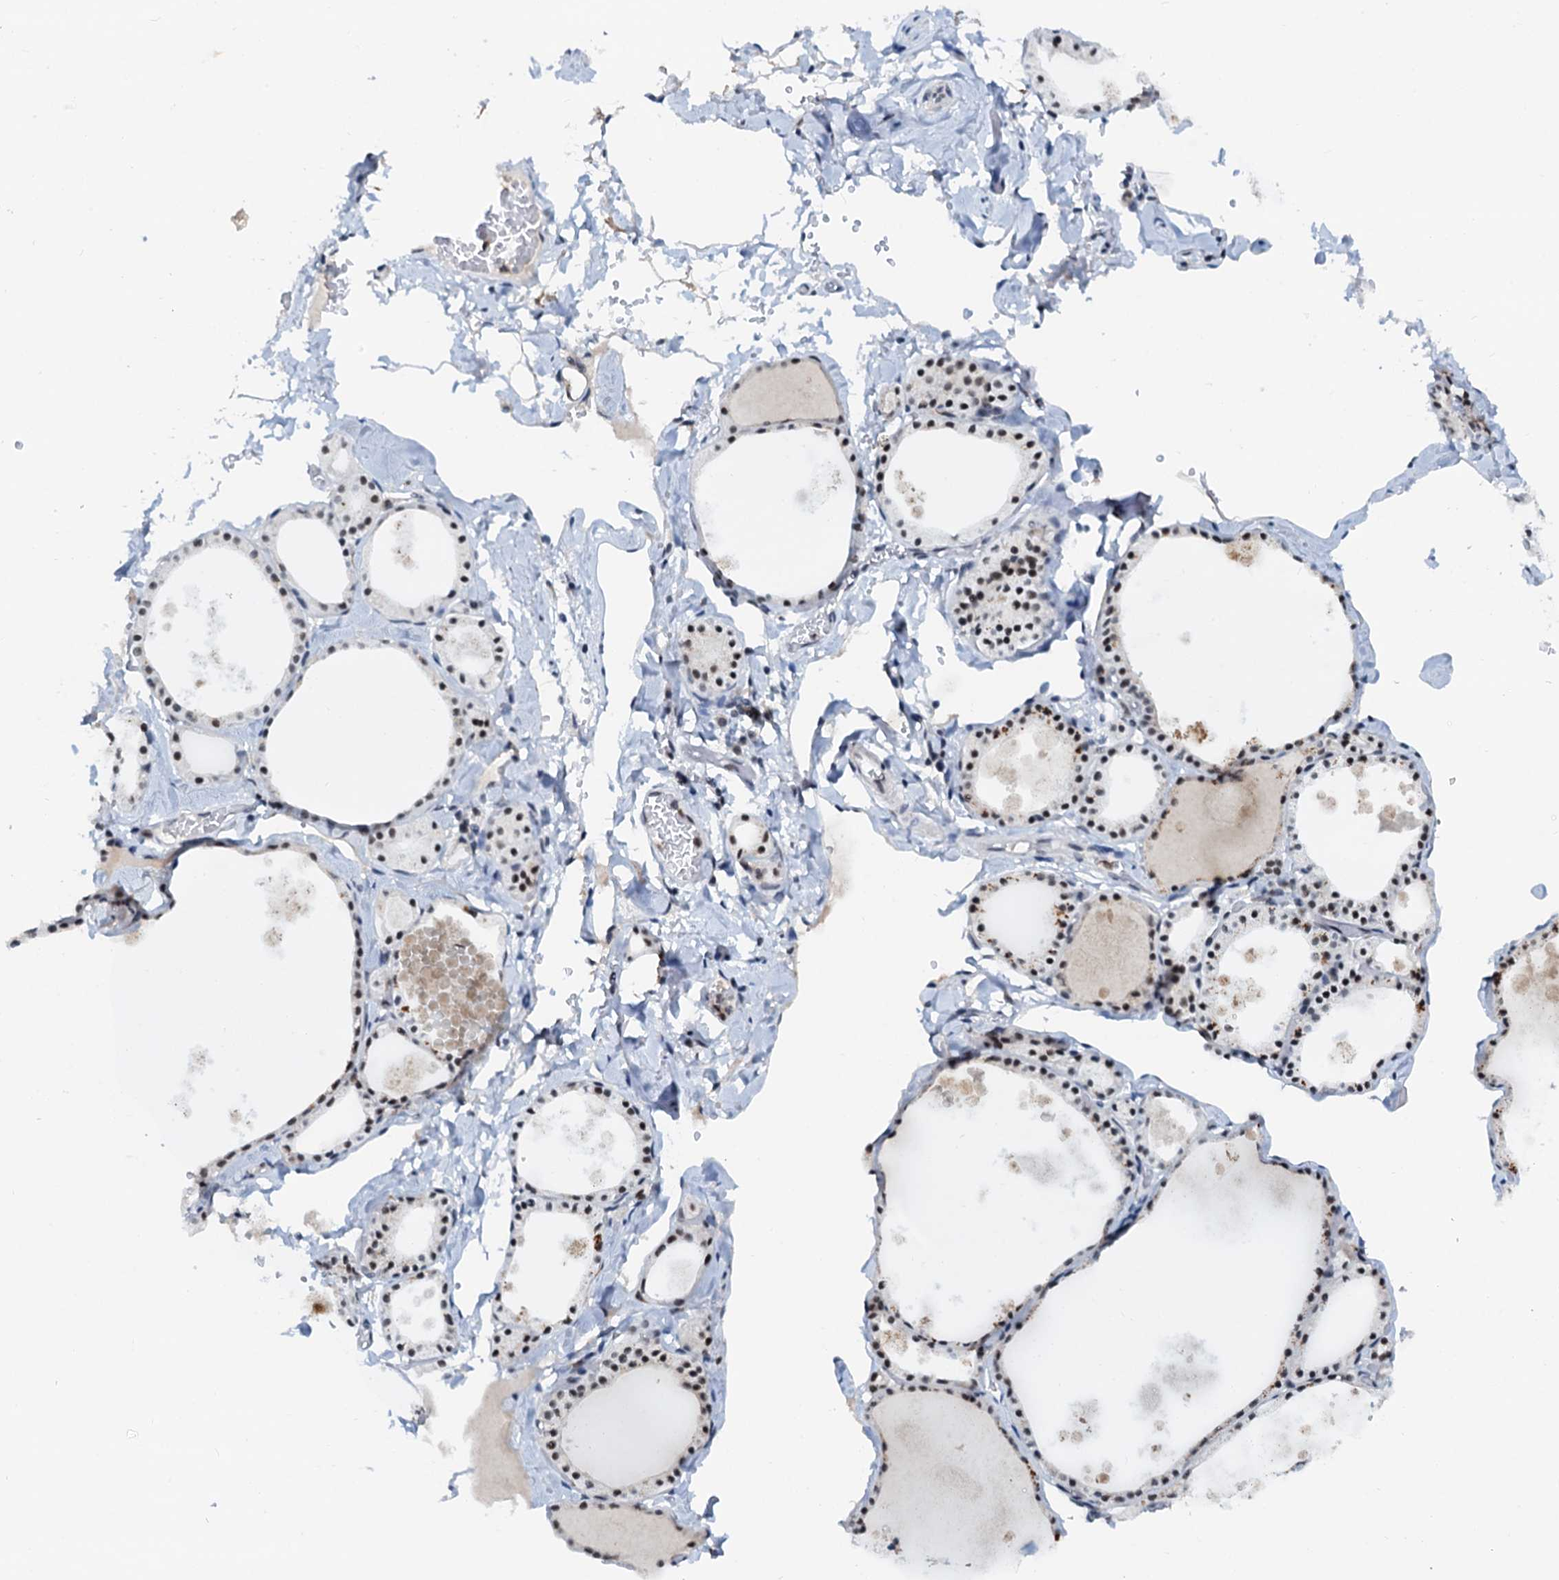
{"staining": {"intensity": "moderate", "quantity": ">75%", "location": "nuclear"}, "tissue": "thyroid gland", "cell_type": "Glandular cells", "image_type": "normal", "snomed": [{"axis": "morphology", "description": "Normal tissue, NOS"}, {"axis": "topography", "description": "Thyroid gland"}], "caption": "Immunohistochemical staining of benign human thyroid gland shows medium levels of moderate nuclear expression in approximately >75% of glandular cells. The staining was performed using DAB, with brown indicating positive protein expression. Nuclei are stained blue with hematoxylin.", "gene": "SNRPD1", "patient": {"sex": "male", "age": 56}}